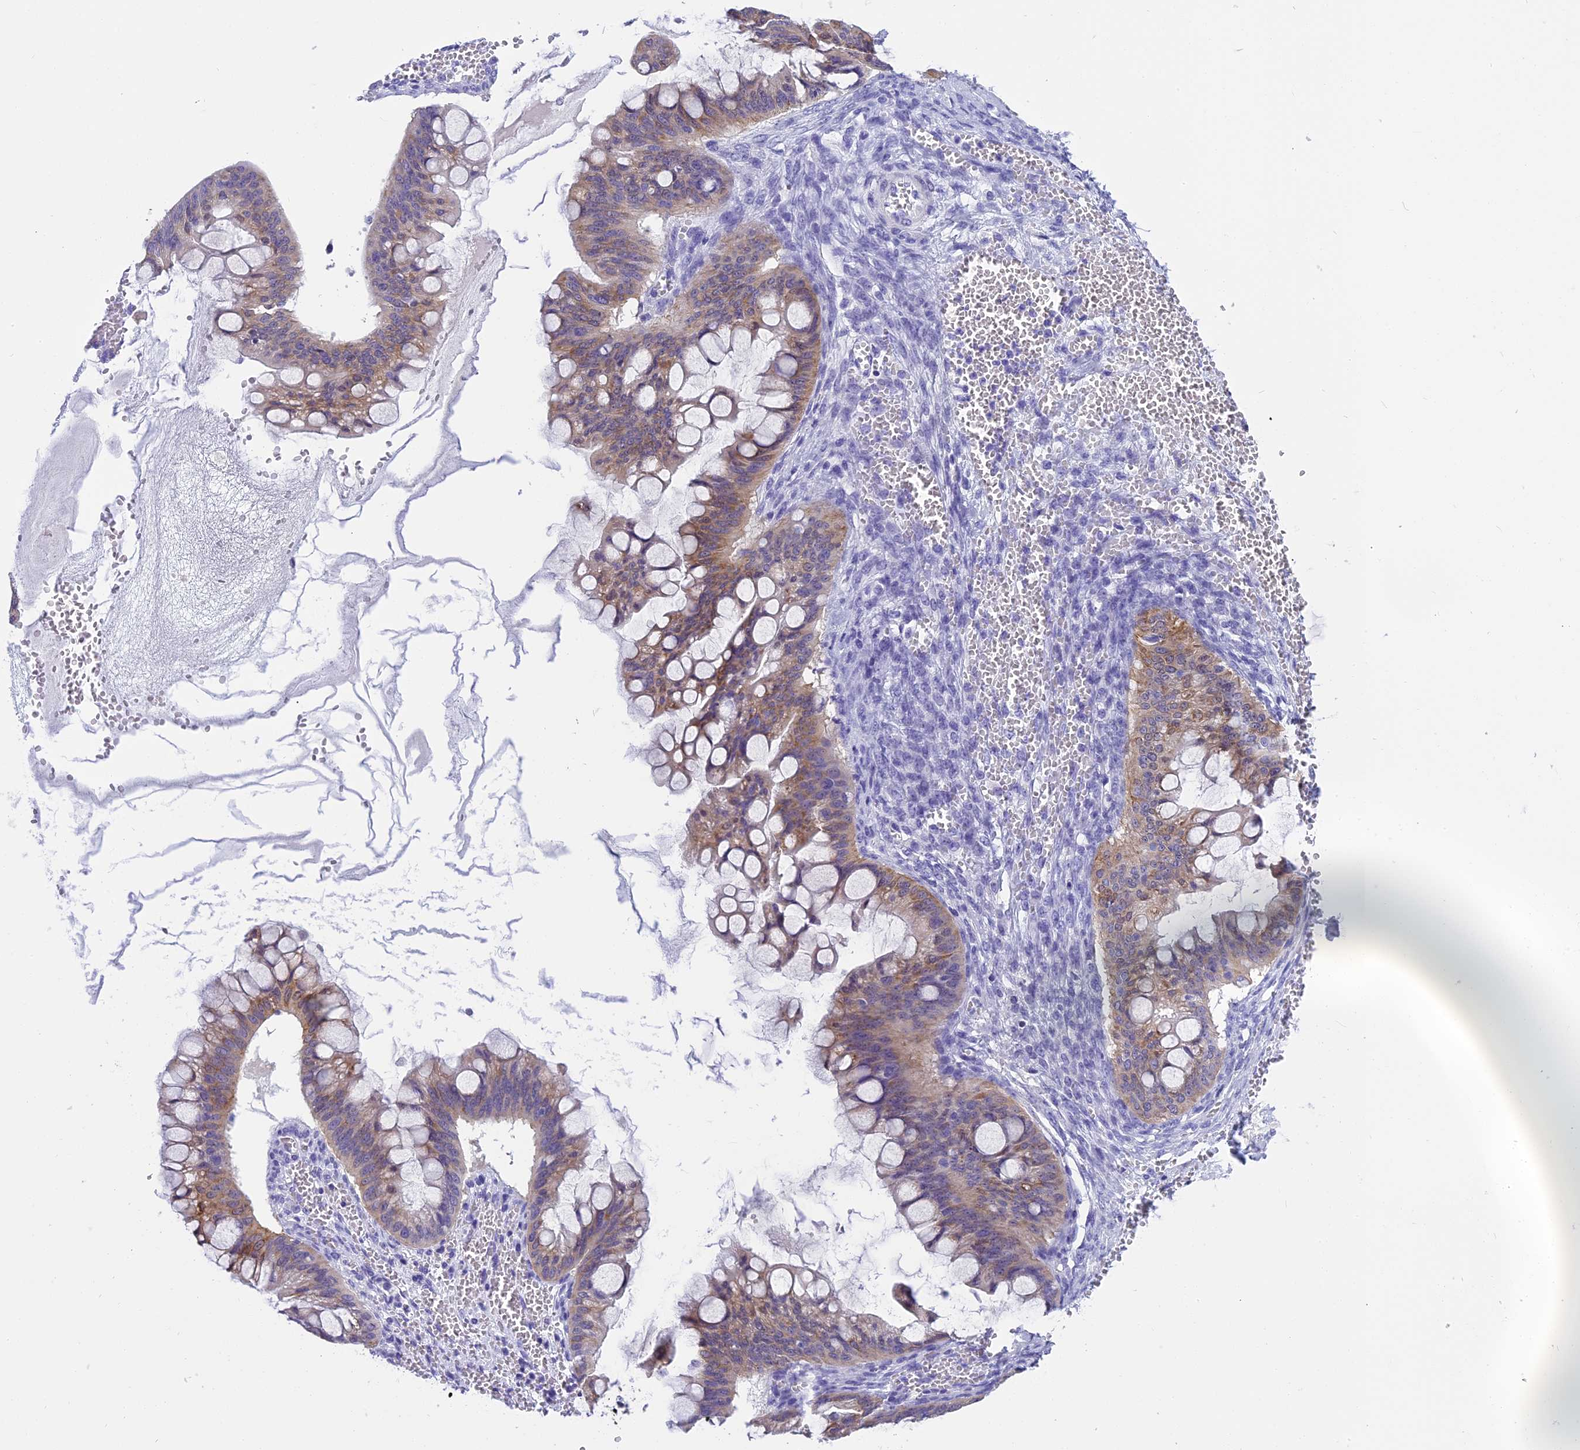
{"staining": {"intensity": "moderate", "quantity": "25%-75%", "location": "cytoplasmic/membranous"}, "tissue": "ovarian cancer", "cell_type": "Tumor cells", "image_type": "cancer", "snomed": [{"axis": "morphology", "description": "Cystadenocarcinoma, mucinous, NOS"}, {"axis": "topography", "description": "Ovary"}], "caption": "Protein analysis of ovarian mucinous cystadenocarcinoma tissue reveals moderate cytoplasmic/membranous expression in about 25%-75% of tumor cells. Nuclei are stained in blue.", "gene": "KCTD14", "patient": {"sex": "female", "age": 73}}